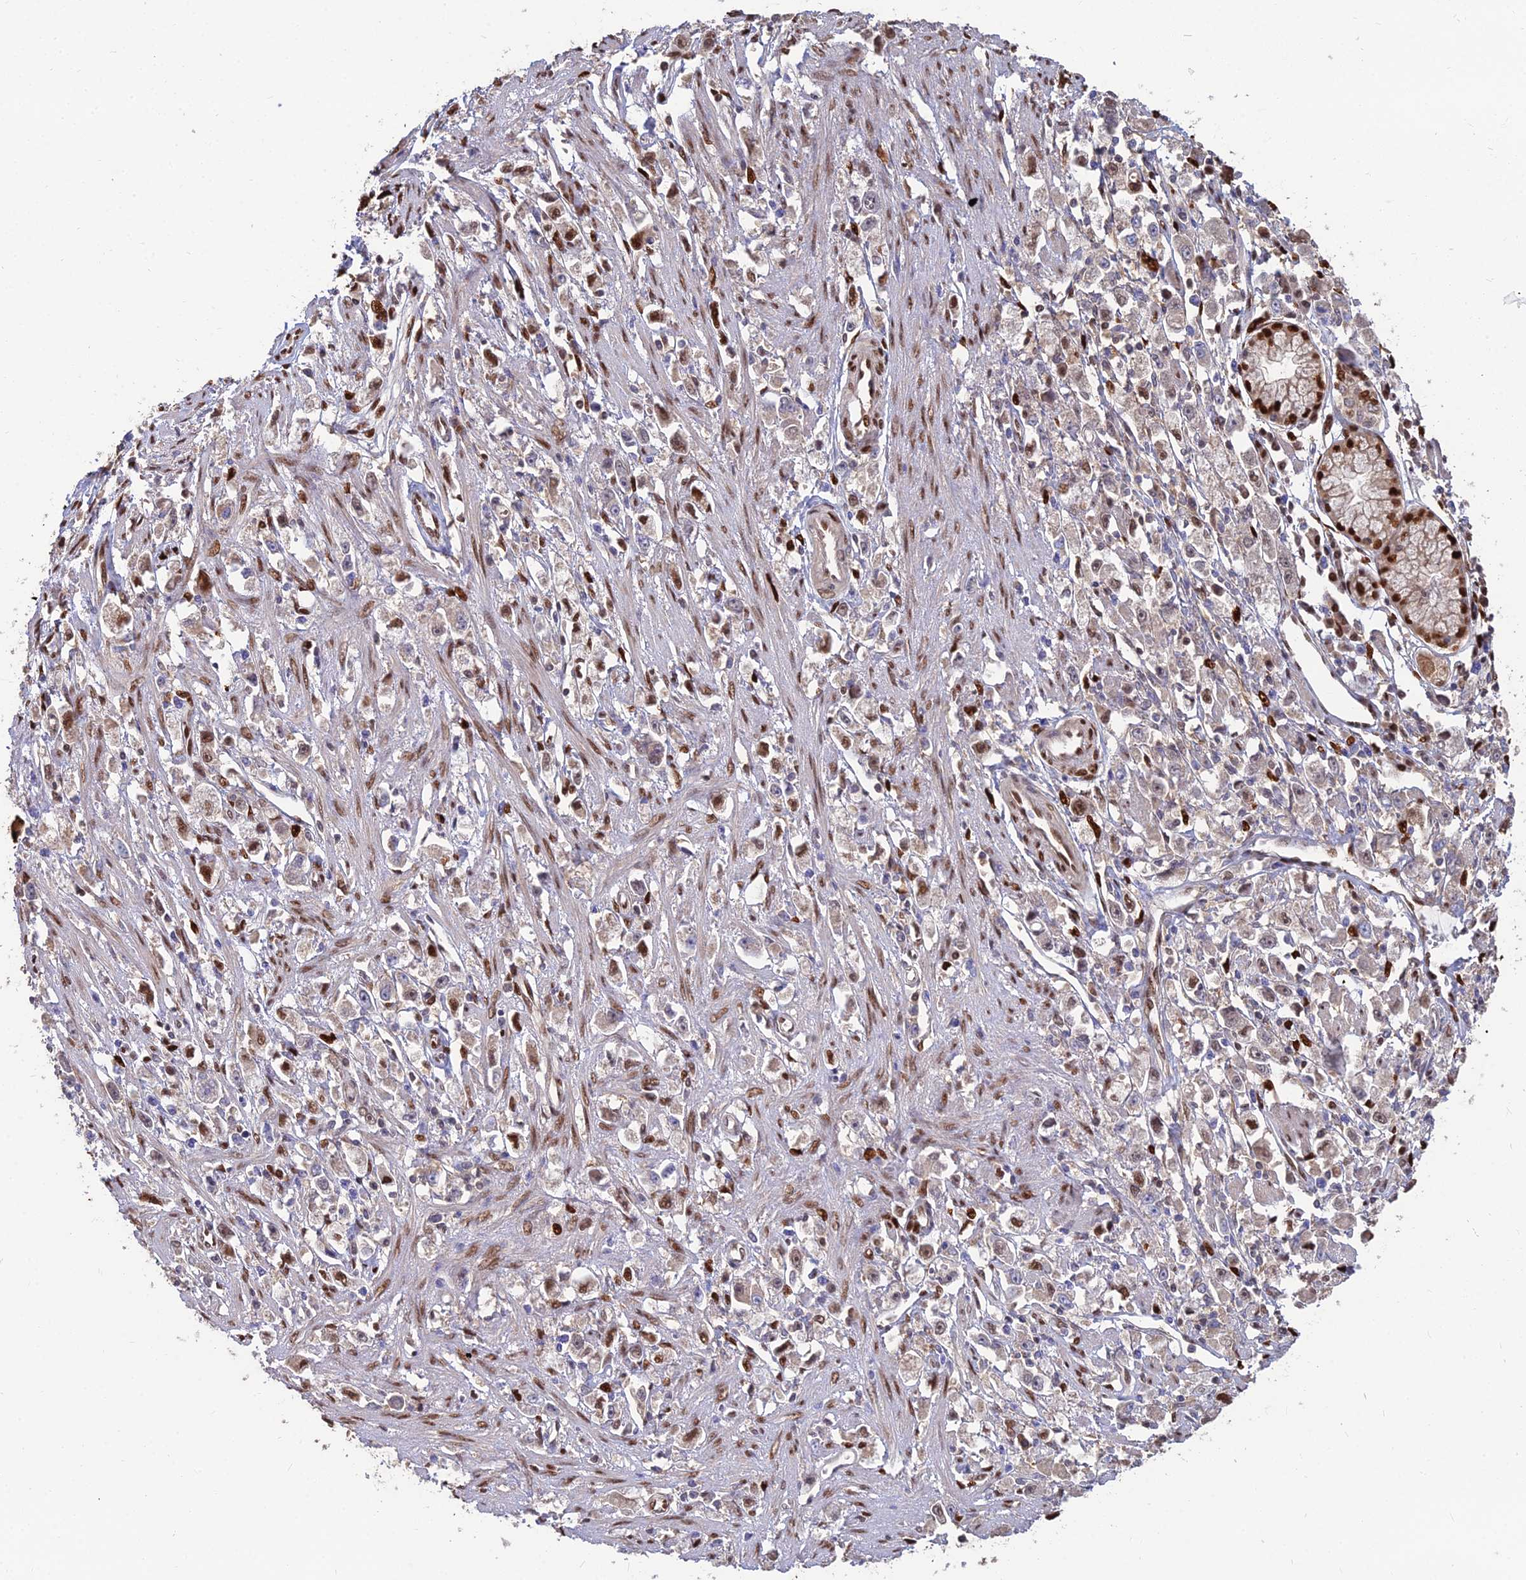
{"staining": {"intensity": "moderate", "quantity": "25%-75%", "location": "nuclear"}, "tissue": "stomach cancer", "cell_type": "Tumor cells", "image_type": "cancer", "snomed": [{"axis": "morphology", "description": "Adenocarcinoma, NOS"}, {"axis": "topography", "description": "Stomach"}], "caption": "Protein analysis of stomach cancer (adenocarcinoma) tissue shows moderate nuclear staining in about 25%-75% of tumor cells. The staining was performed using DAB, with brown indicating positive protein expression. Nuclei are stained blue with hematoxylin.", "gene": "DNPEP", "patient": {"sex": "female", "age": 59}}